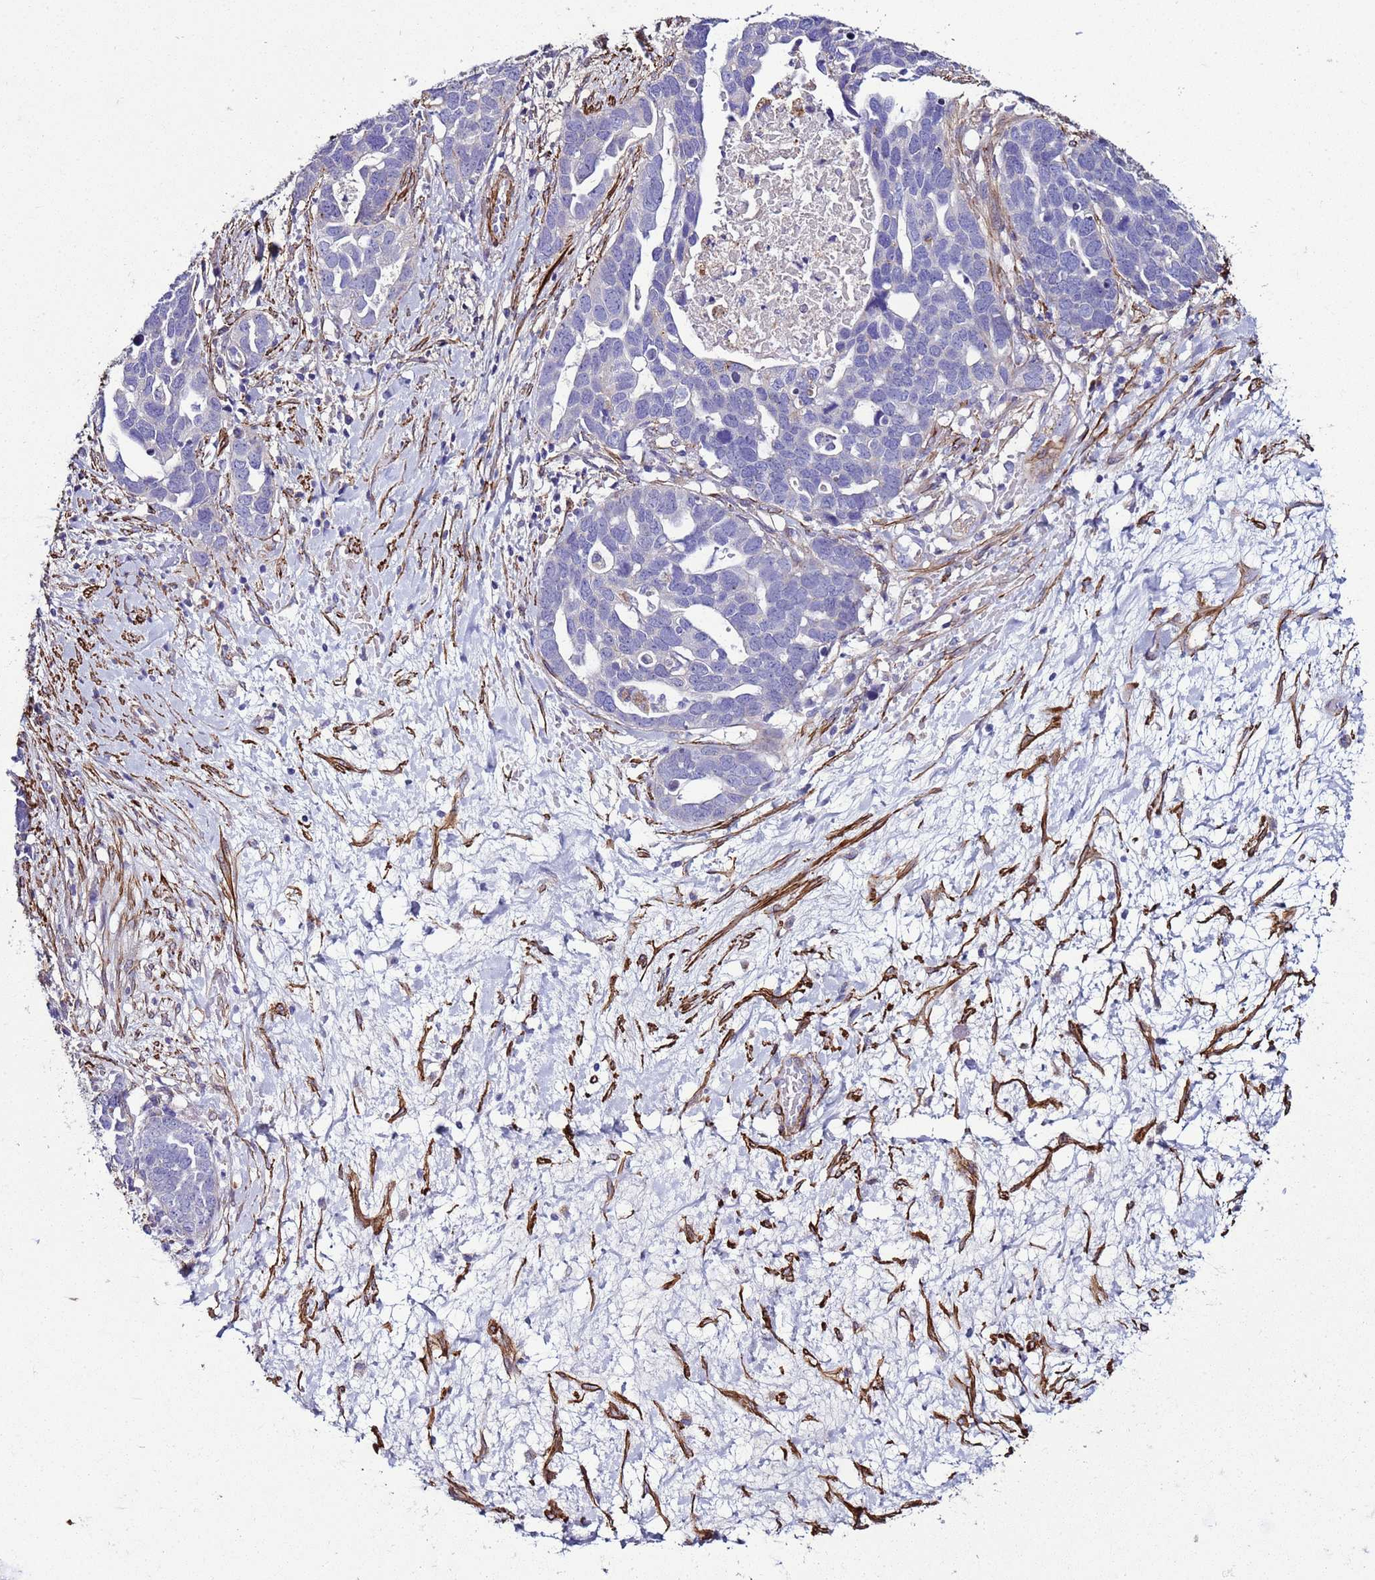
{"staining": {"intensity": "negative", "quantity": "none", "location": "none"}, "tissue": "ovarian cancer", "cell_type": "Tumor cells", "image_type": "cancer", "snomed": [{"axis": "morphology", "description": "Cystadenocarcinoma, serous, NOS"}, {"axis": "topography", "description": "Ovary"}], "caption": "The immunohistochemistry (IHC) histopathology image has no significant staining in tumor cells of ovarian cancer tissue.", "gene": "RABL2B", "patient": {"sex": "female", "age": 54}}